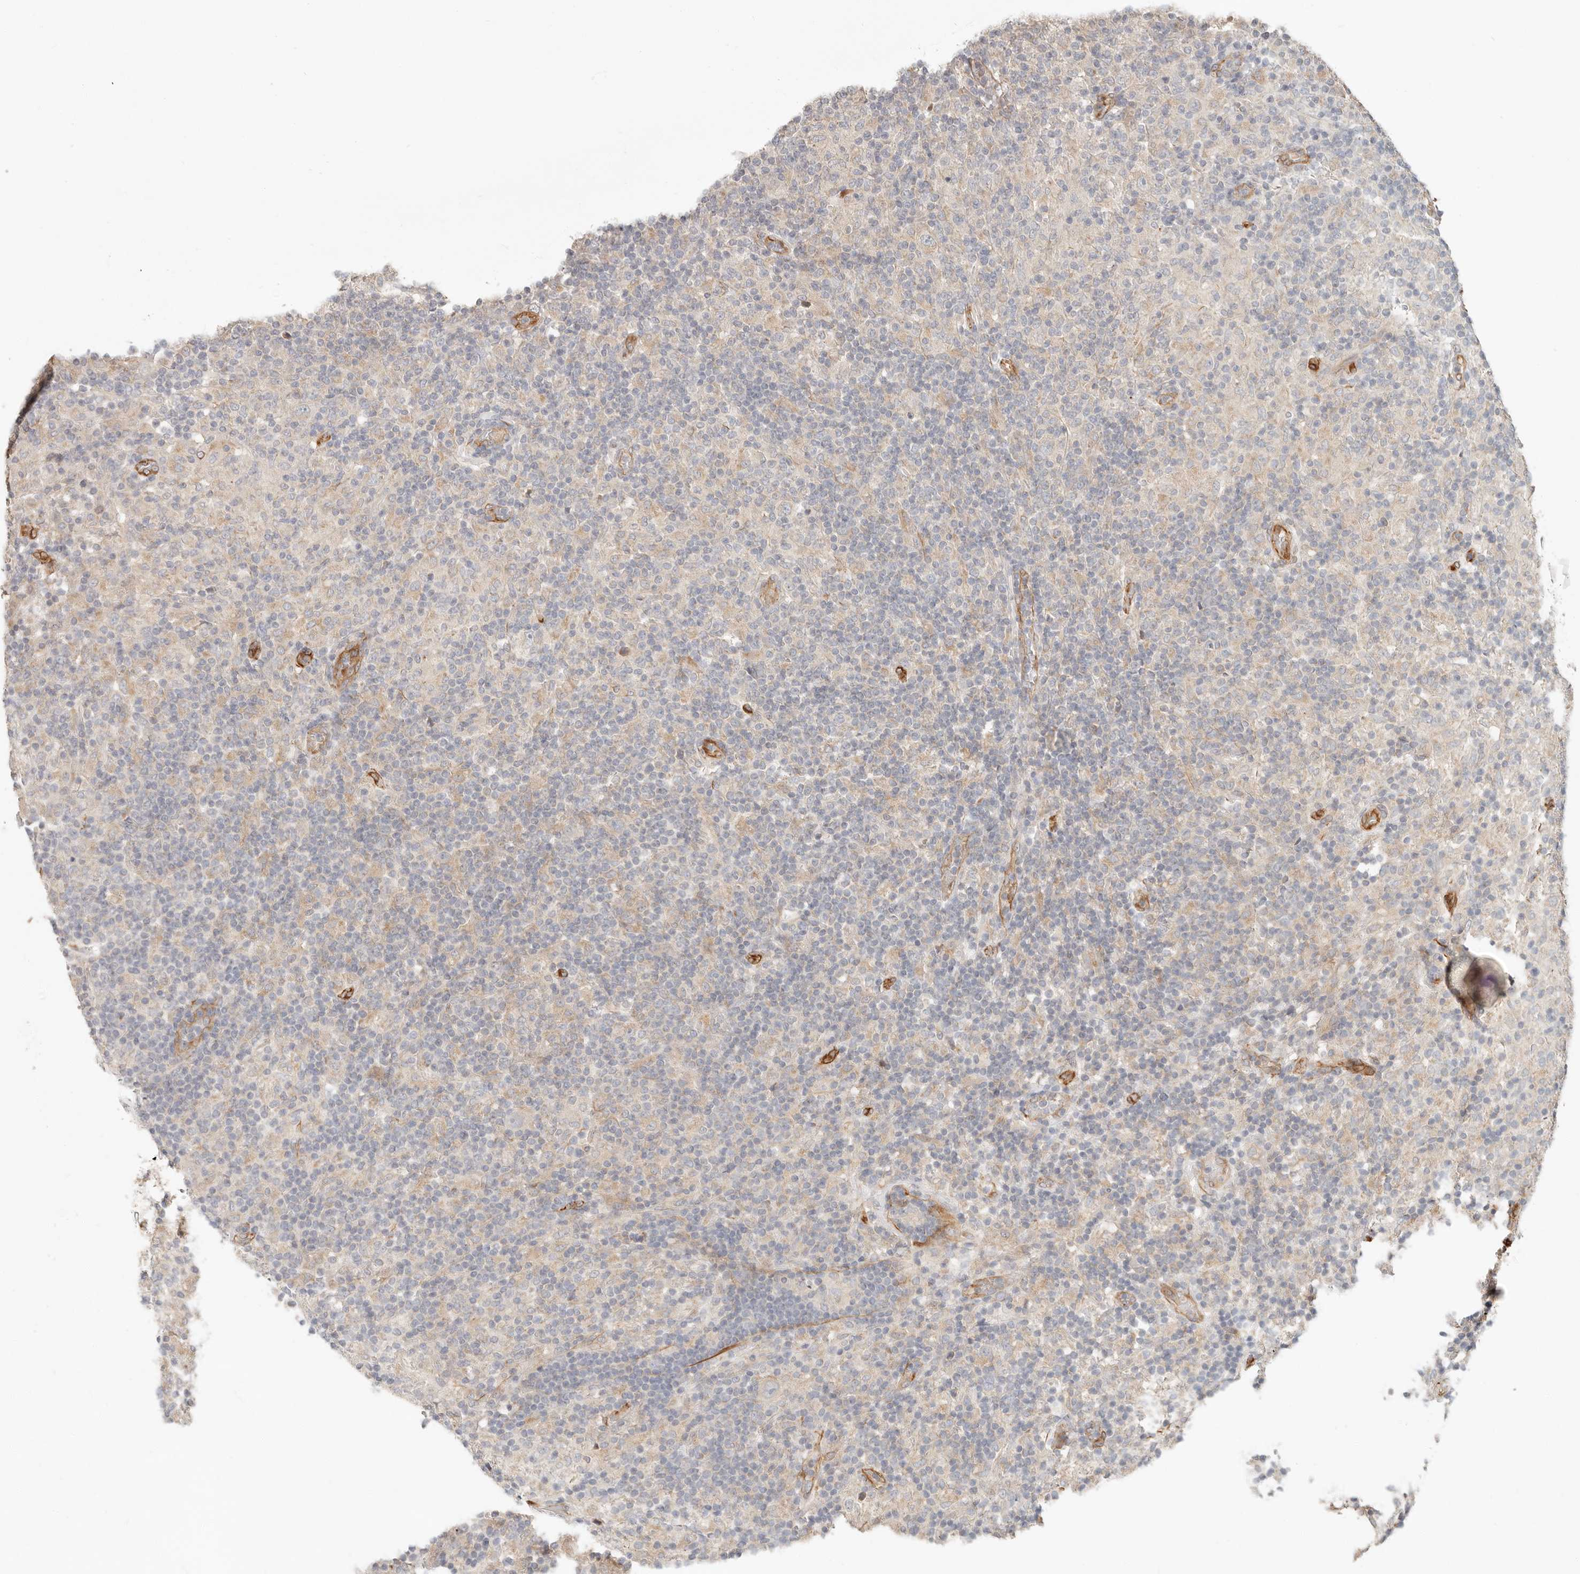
{"staining": {"intensity": "negative", "quantity": "none", "location": "none"}, "tissue": "lymphoma", "cell_type": "Tumor cells", "image_type": "cancer", "snomed": [{"axis": "morphology", "description": "Hodgkin's disease, NOS"}, {"axis": "topography", "description": "Lymph node"}], "caption": "This is an IHC photomicrograph of Hodgkin's disease. There is no expression in tumor cells.", "gene": "SPRING1", "patient": {"sex": "male", "age": 70}}